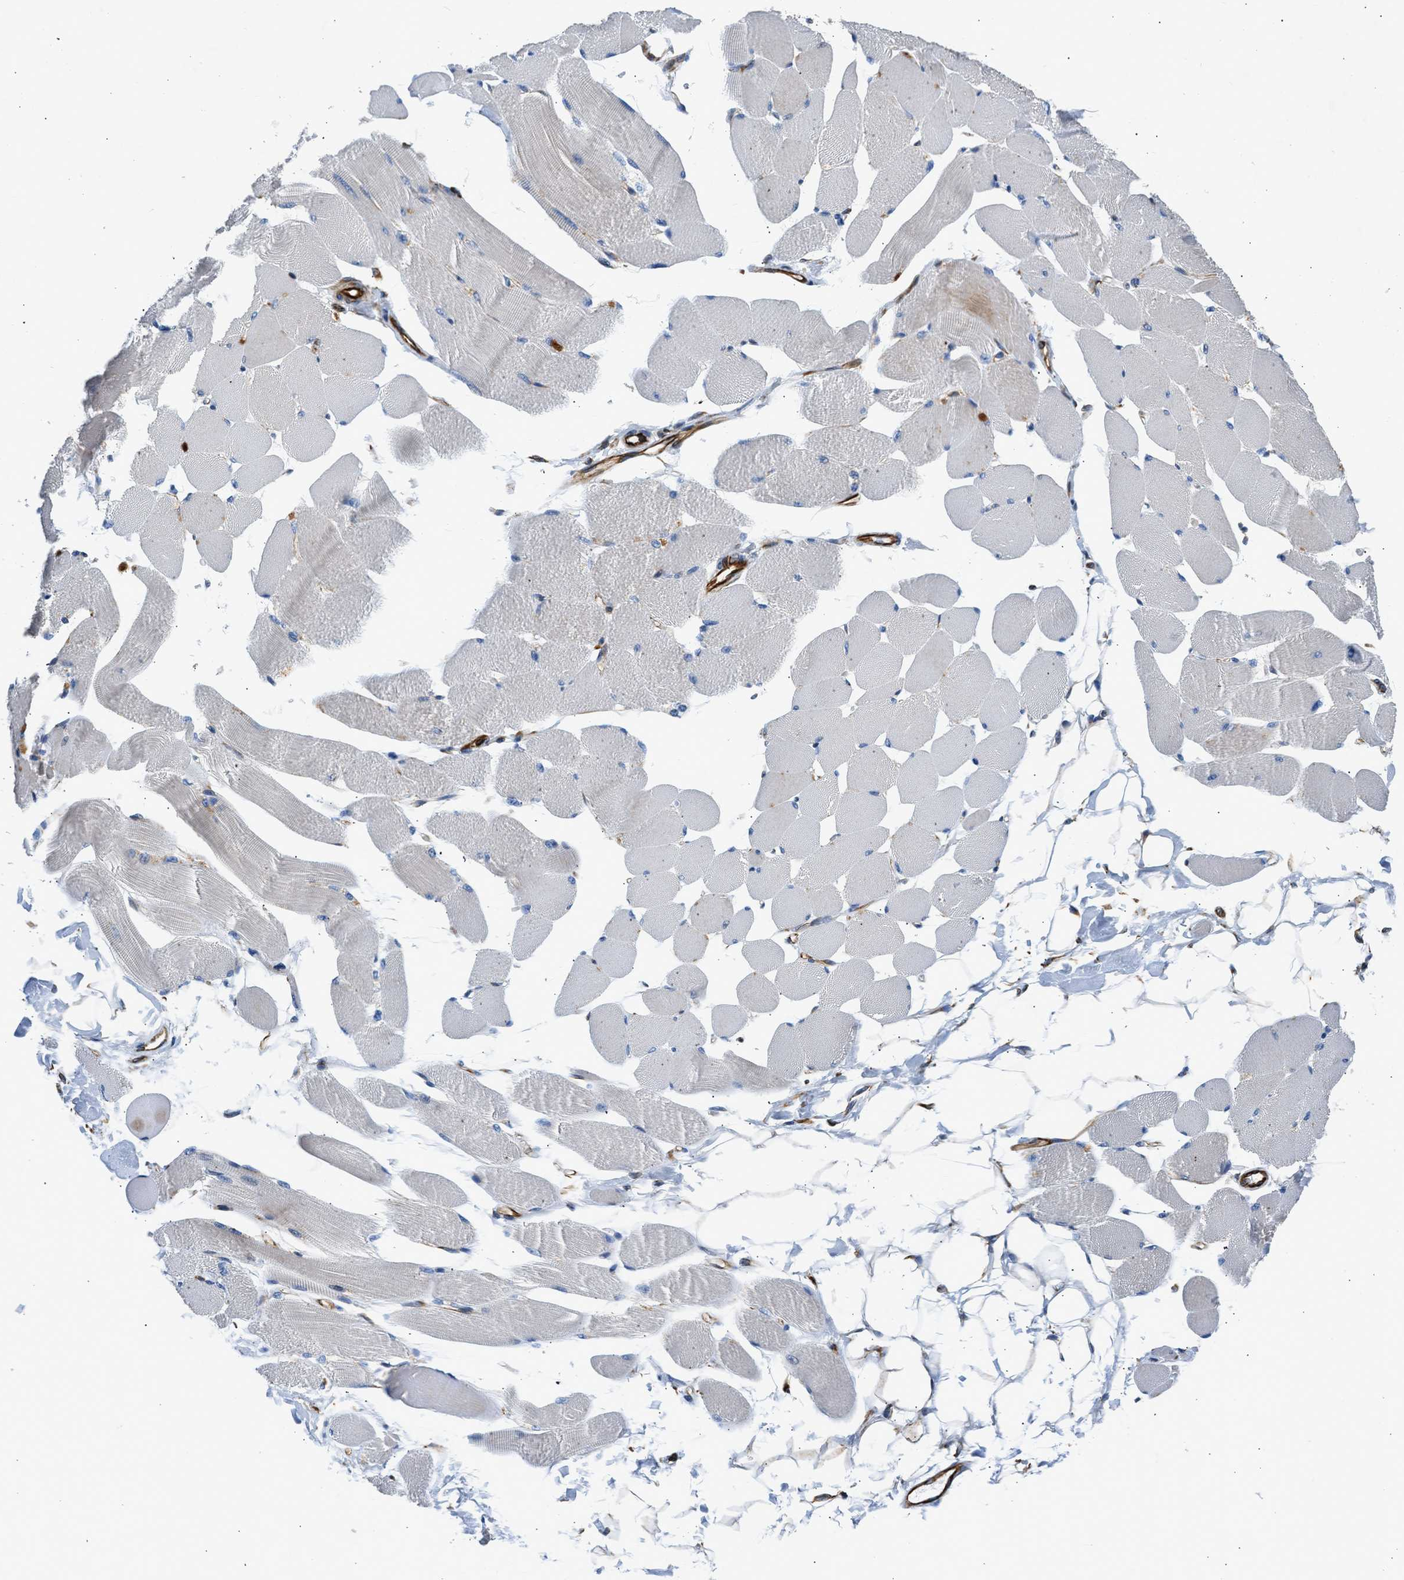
{"staining": {"intensity": "weak", "quantity": "25%-75%", "location": "cytoplasmic/membranous"}, "tissue": "skeletal muscle", "cell_type": "Myocytes", "image_type": "normal", "snomed": [{"axis": "morphology", "description": "Normal tissue, NOS"}, {"axis": "topography", "description": "Skeletal muscle"}, {"axis": "topography", "description": "Peripheral nerve tissue"}], "caption": "Immunohistochemistry histopathology image of unremarkable skeletal muscle: human skeletal muscle stained using immunohistochemistry (IHC) displays low levels of weak protein expression localized specifically in the cytoplasmic/membranous of myocytes, appearing as a cytoplasmic/membranous brown color.", "gene": "ULK4", "patient": {"sex": "female", "age": 84}}